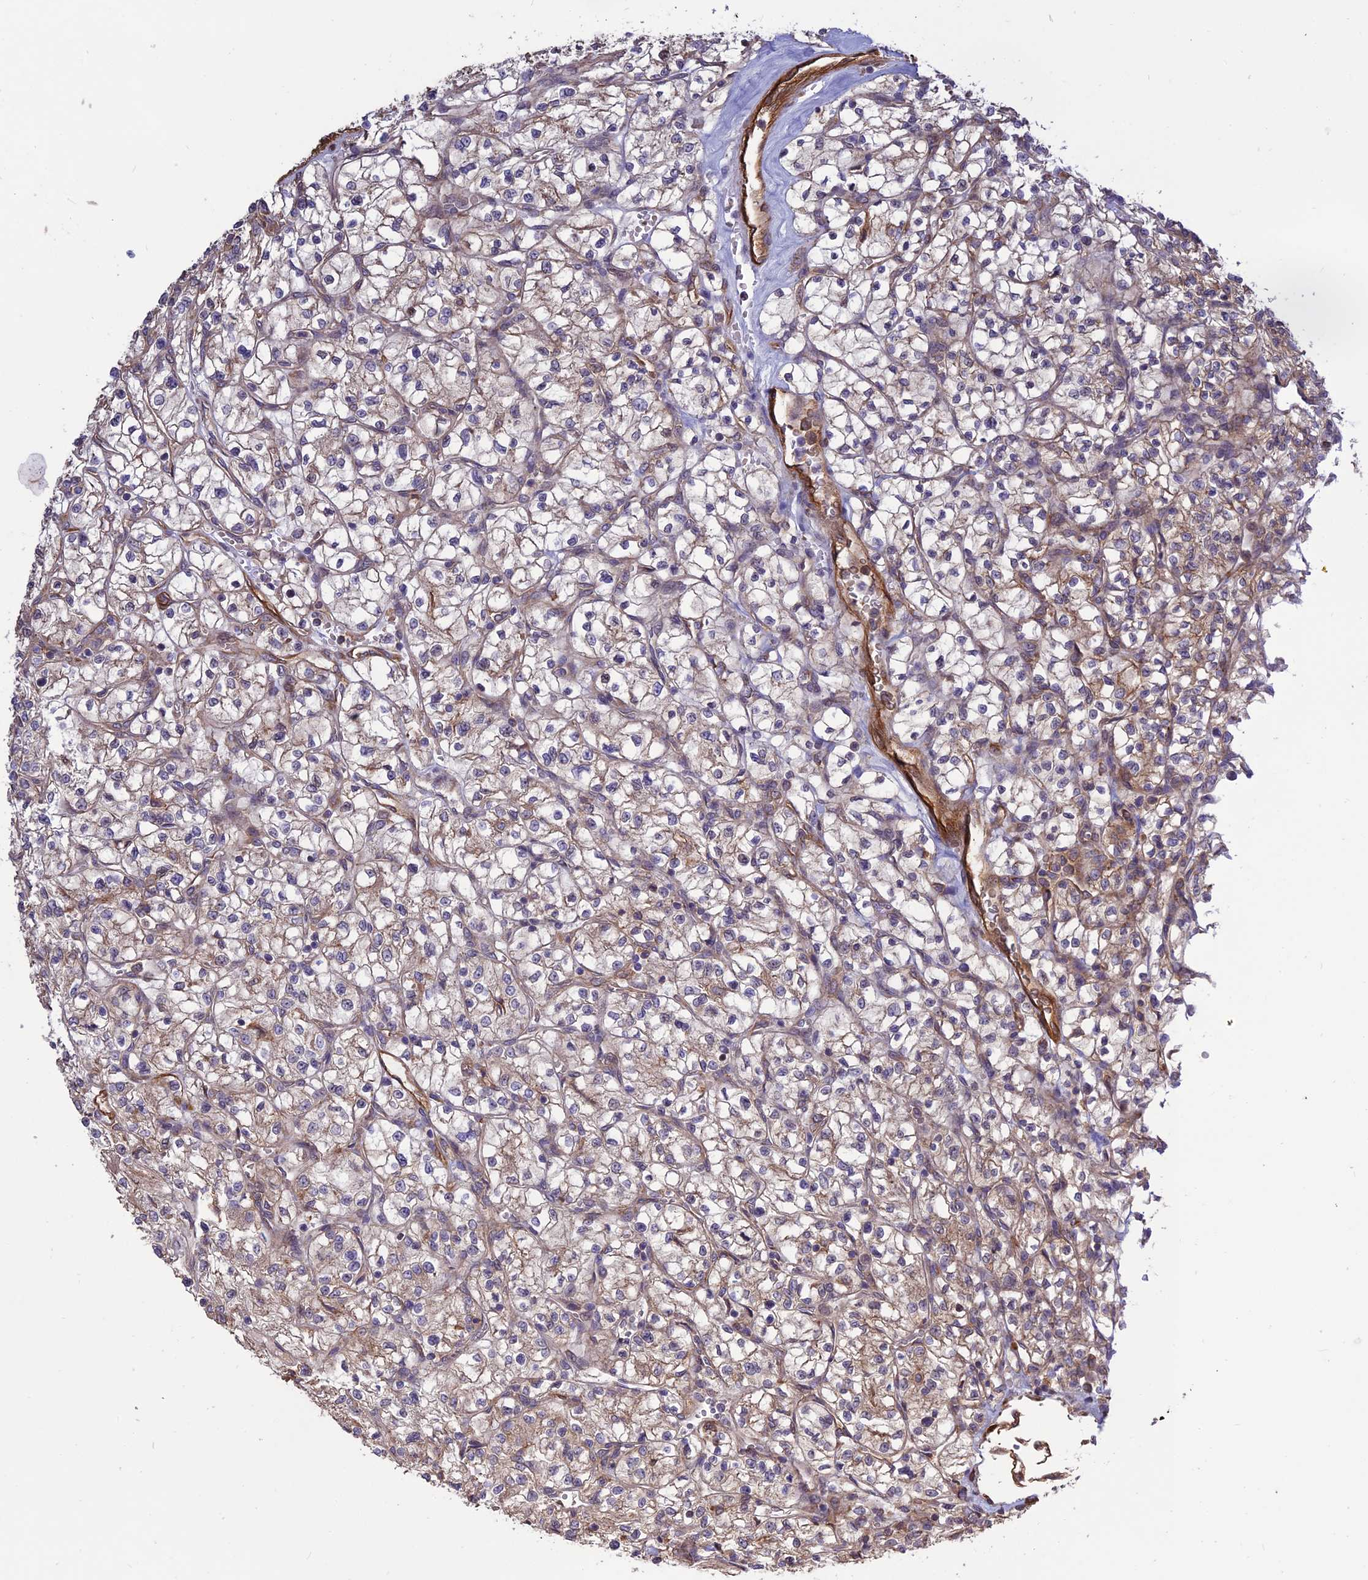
{"staining": {"intensity": "weak", "quantity": "25%-75%", "location": "cytoplasmic/membranous"}, "tissue": "renal cancer", "cell_type": "Tumor cells", "image_type": "cancer", "snomed": [{"axis": "morphology", "description": "Adenocarcinoma, NOS"}, {"axis": "topography", "description": "Kidney"}], "caption": "Protein expression analysis of human renal cancer (adenocarcinoma) reveals weak cytoplasmic/membranous expression in approximately 25%-75% of tumor cells.", "gene": "CRTAP", "patient": {"sex": "female", "age": 64}}